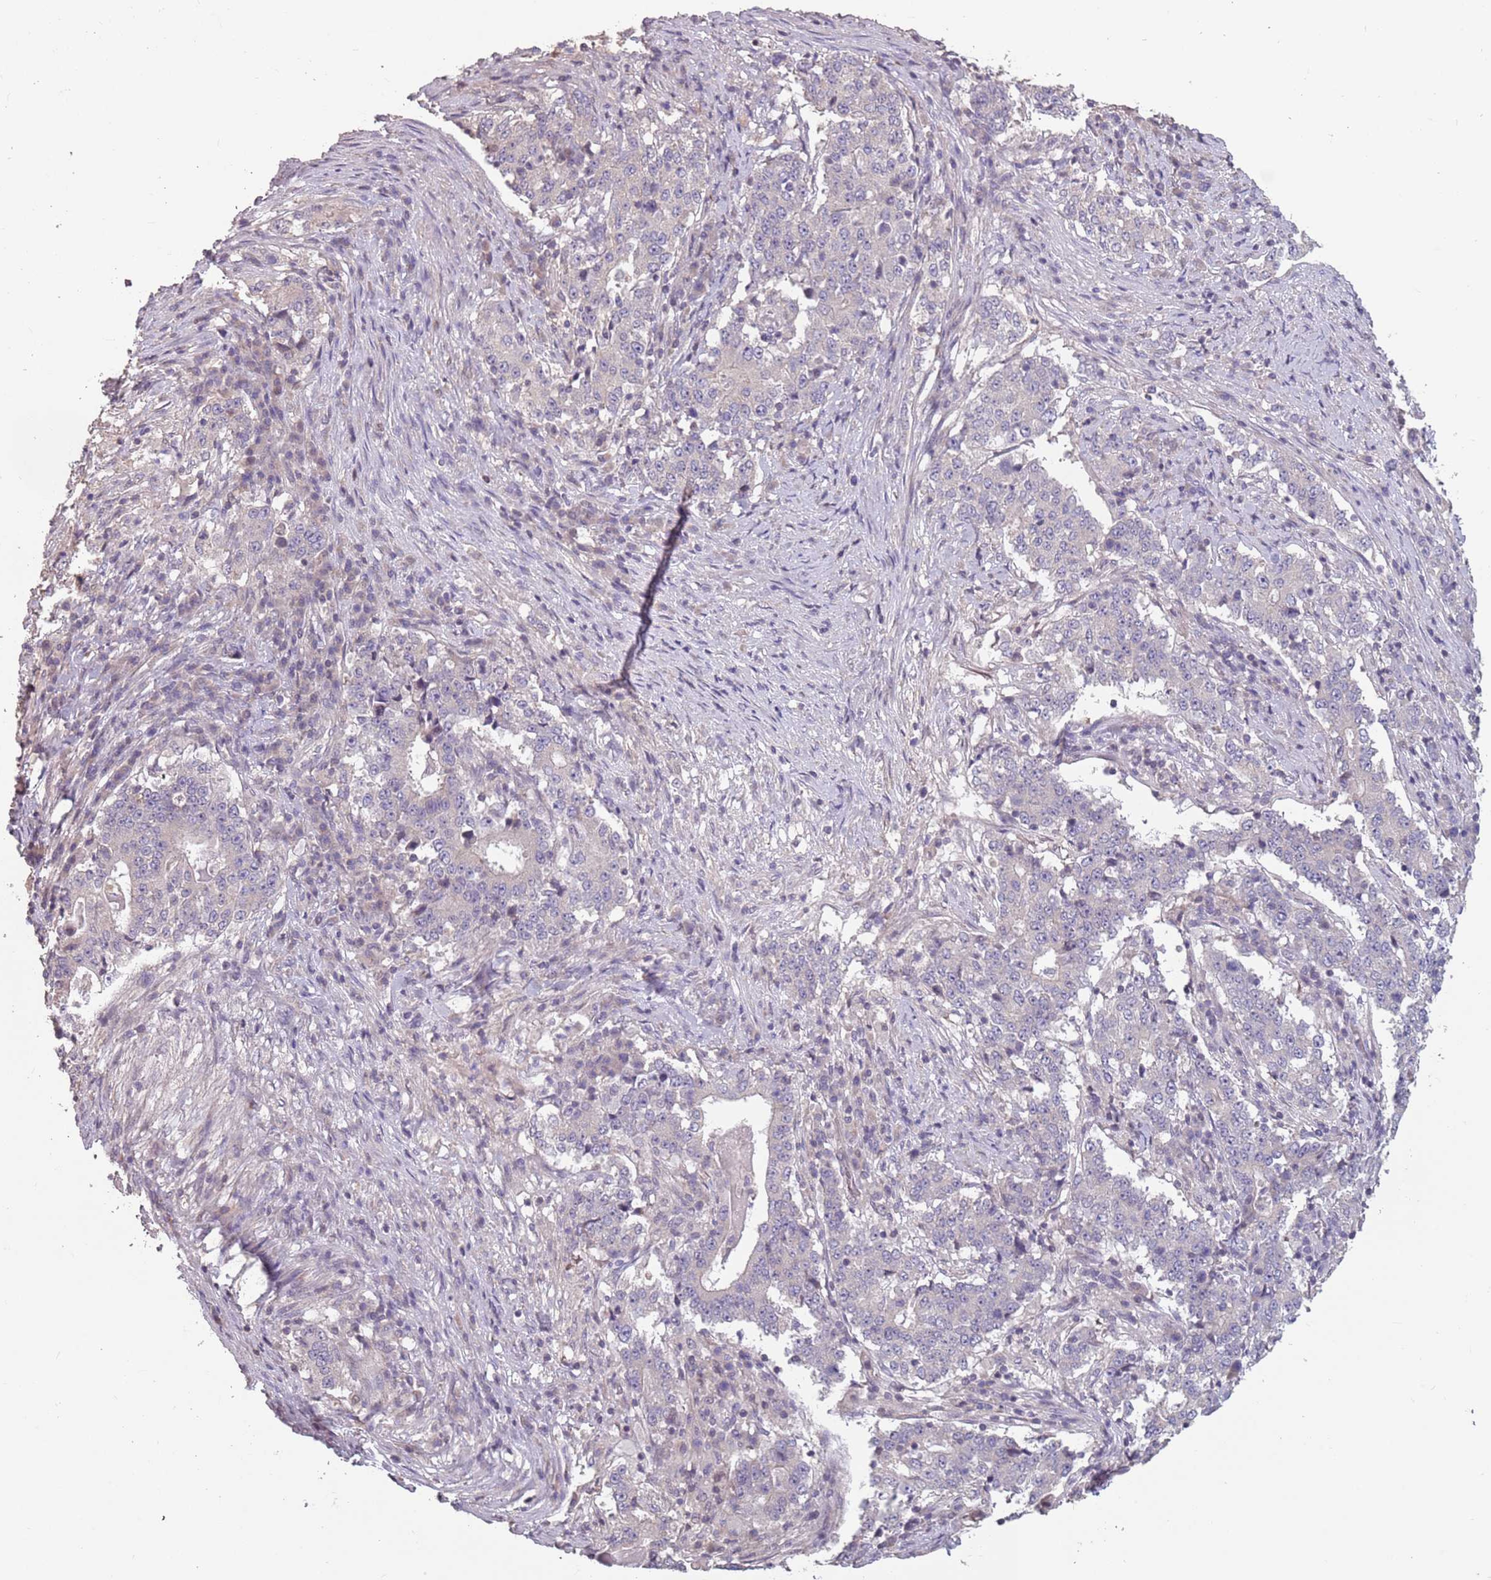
{"staining": {"intensity": "negative", "quantity": "none", "location": "none"}, "tissue": "stomach cancer", "cell_type": "Tumor cells", "image_type": "cancer", "snomed": [{"axis": "morphology", "description": "Adenocarcinoma, NOS"}, {"axis": "topography", "description": "Stomach"}], "caption": "This micrograph is of adenocarcinoma (stomach) stained with immunohistochemistry (IHC) to label a protein in brown with the nuclei are counter-stained blue. There is no staining in tumor cells.", "gene": "MBD3L1", "patient": {"sex": "male", "age": 59}}